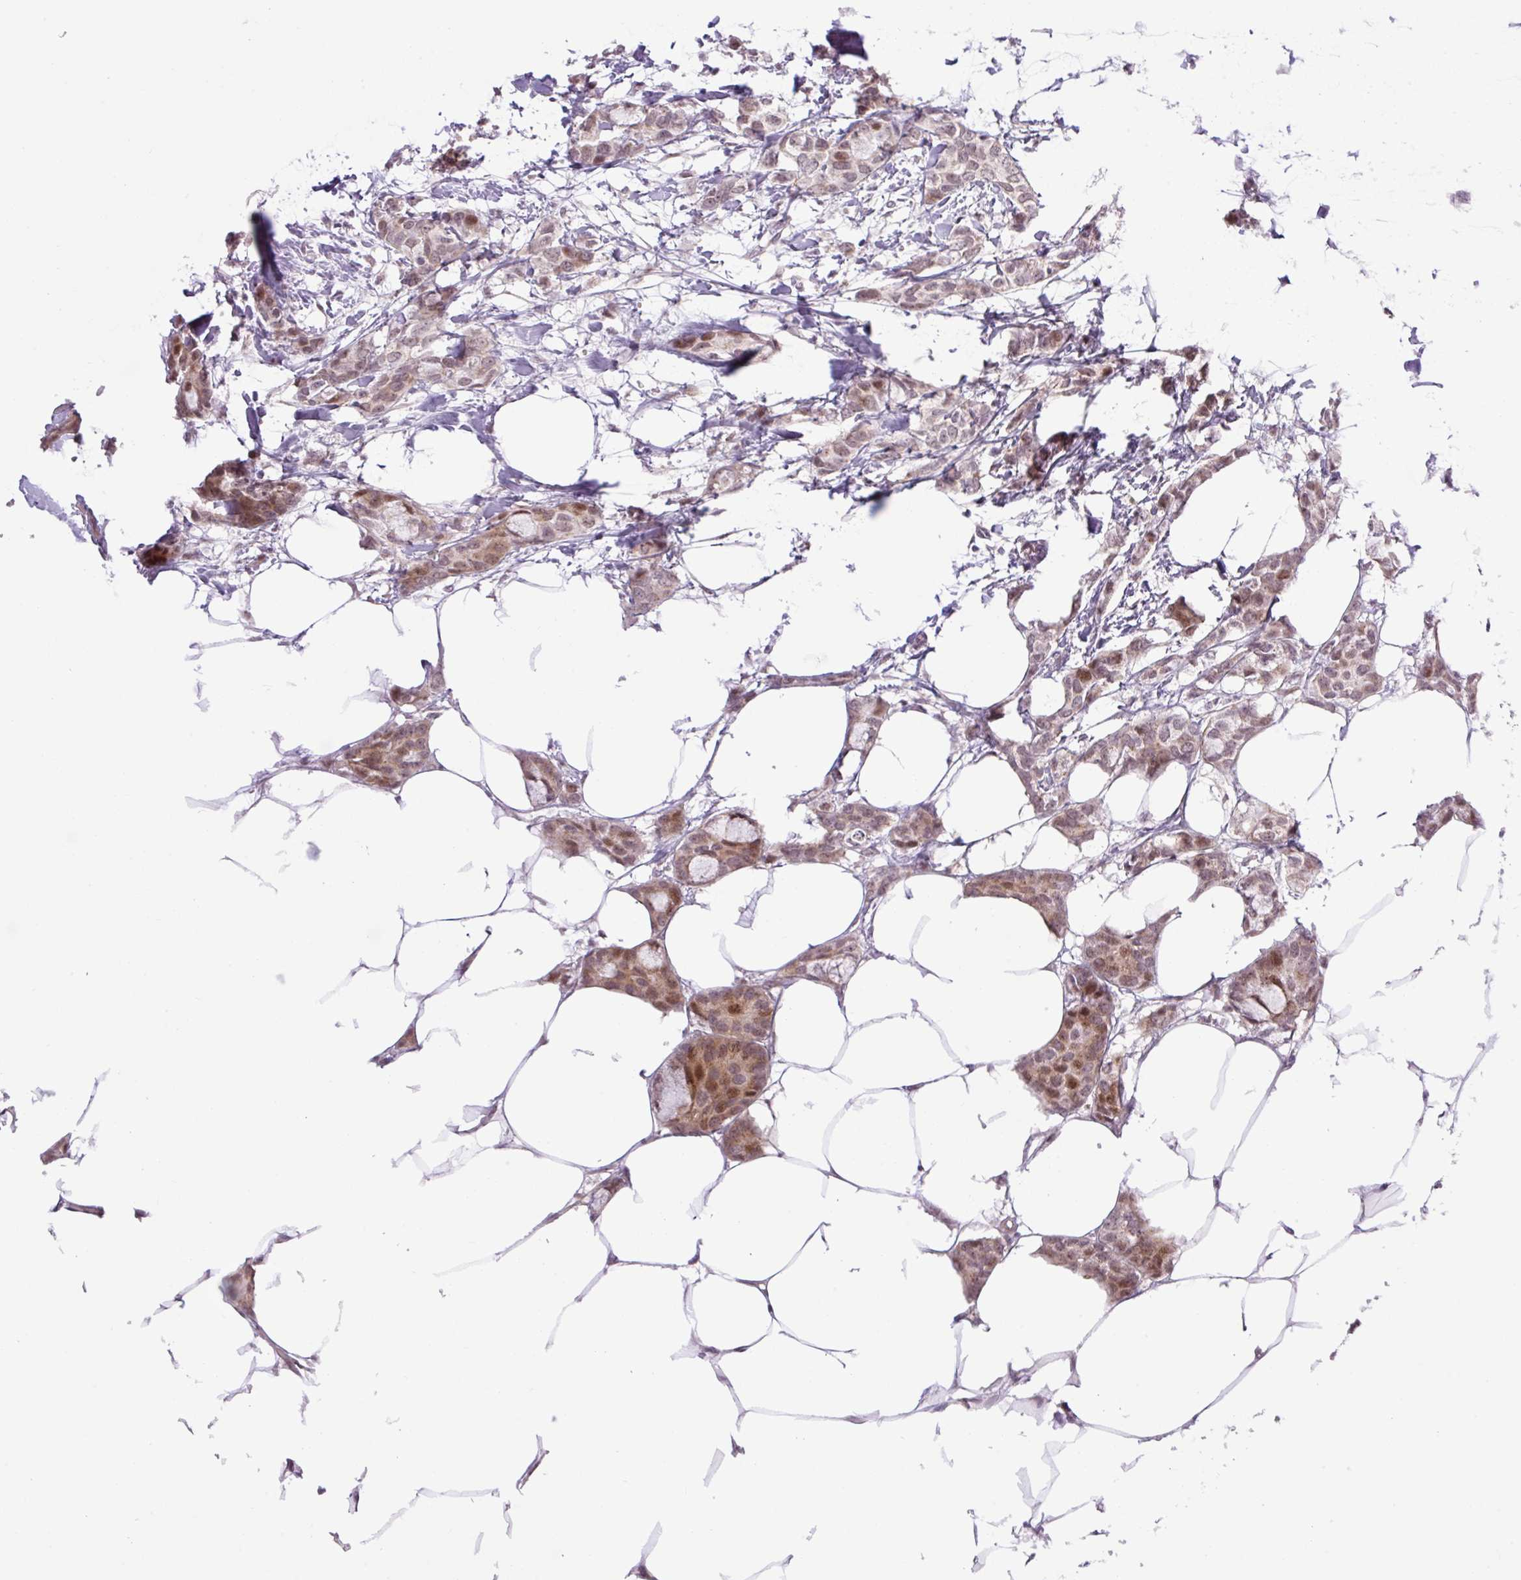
{"staining": {"intensity": "moderate", "quantity": "<25%", "location": "nuclear"}, "tissue": "breast cancer", "cell_type": "Tumor cells", "image_type": "cancer", "snomed": [{"axis": "morphology", "description": "Duct carcinoma"}, {"axis": "topography", "description": "Breast"}], "caption": "Immunohistochemical staining of breast intraductal carcinoma reveals low levels of moderate nuclear protein positivity in approximately <25% of tumor cells.", "gene": "ICE1", "patient": {"sex": "female", "age": 73}}